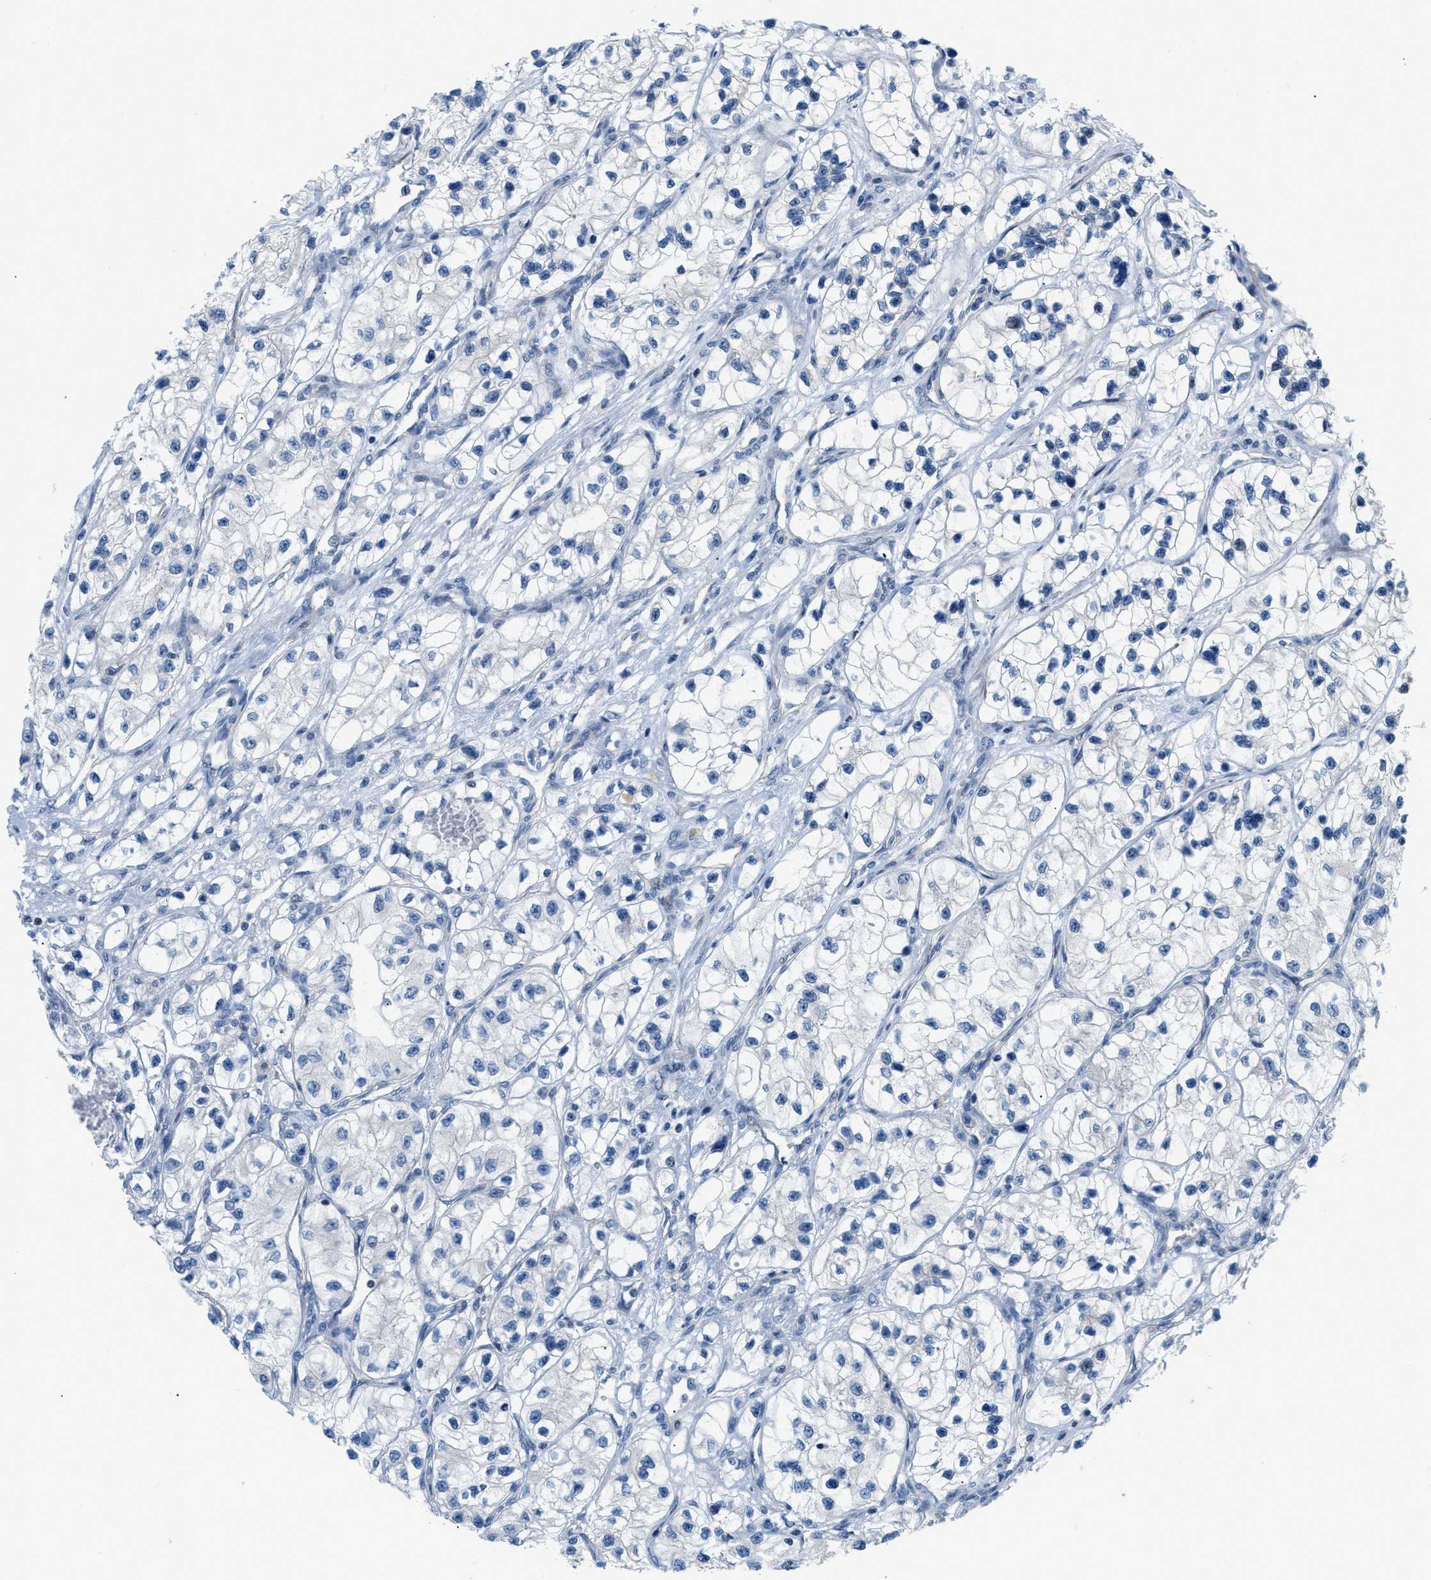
{"staining": {"intensity": "negative", "quantity": "none", "location": "none"}, "tissue": "renal cancer", "cell_type": "Tumor cells", "image_type": "cancer", "snomed": [{"axis": "morphology", "description": "Adenocarcinoma, NOS"}, {"axis": "topography", "description": "Kidney"}], "caption": "Immunohistochemistry histopathology image of neoplastic tissue: human renal adenocarcinoma stained with DAB (3,3'-diaminobenzidine) exhibits no significant protein positivity in tumor cells.", "gene": "FDCSP", "patient": {"sex": "female", "age": 57}}